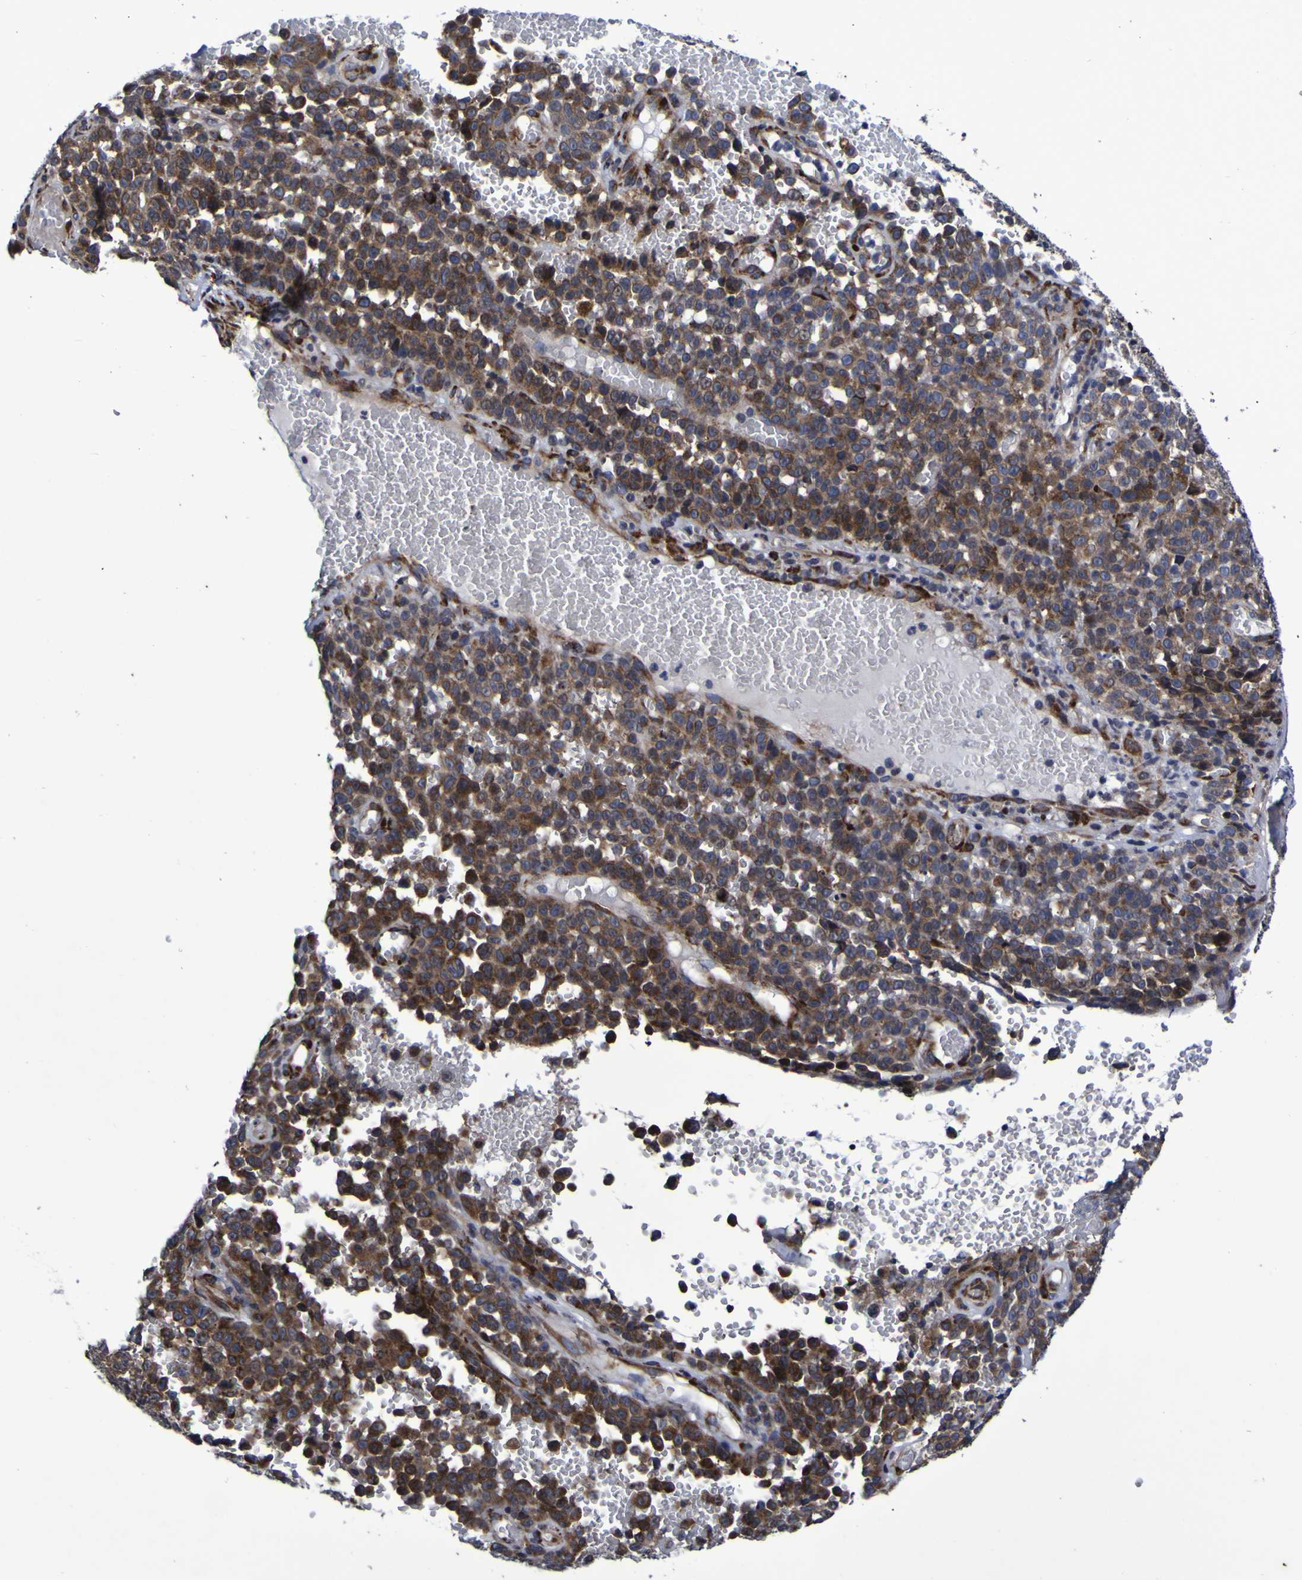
{"staining": {"intensity": "moderate", "quantity": ">75%", "location": "cytoplasmic/membranous"}, "tissue": "melanoma", "cell_type": "Tumor cells", "image_type": "cancer", "snomed": [{"axis": "morphology", "description": "Malignant melanoma, NOS"}, {"axis": "topography", "description": "Skin"}], "caption": "Malignant melanoma was stained to show a protein in brown. There is medium levels of moderate cytoplasmic/membranous positivity in approximately >75% of tumor cells.", "gene": "P3H1", "patient": {"sex": "female", "age": 82}}